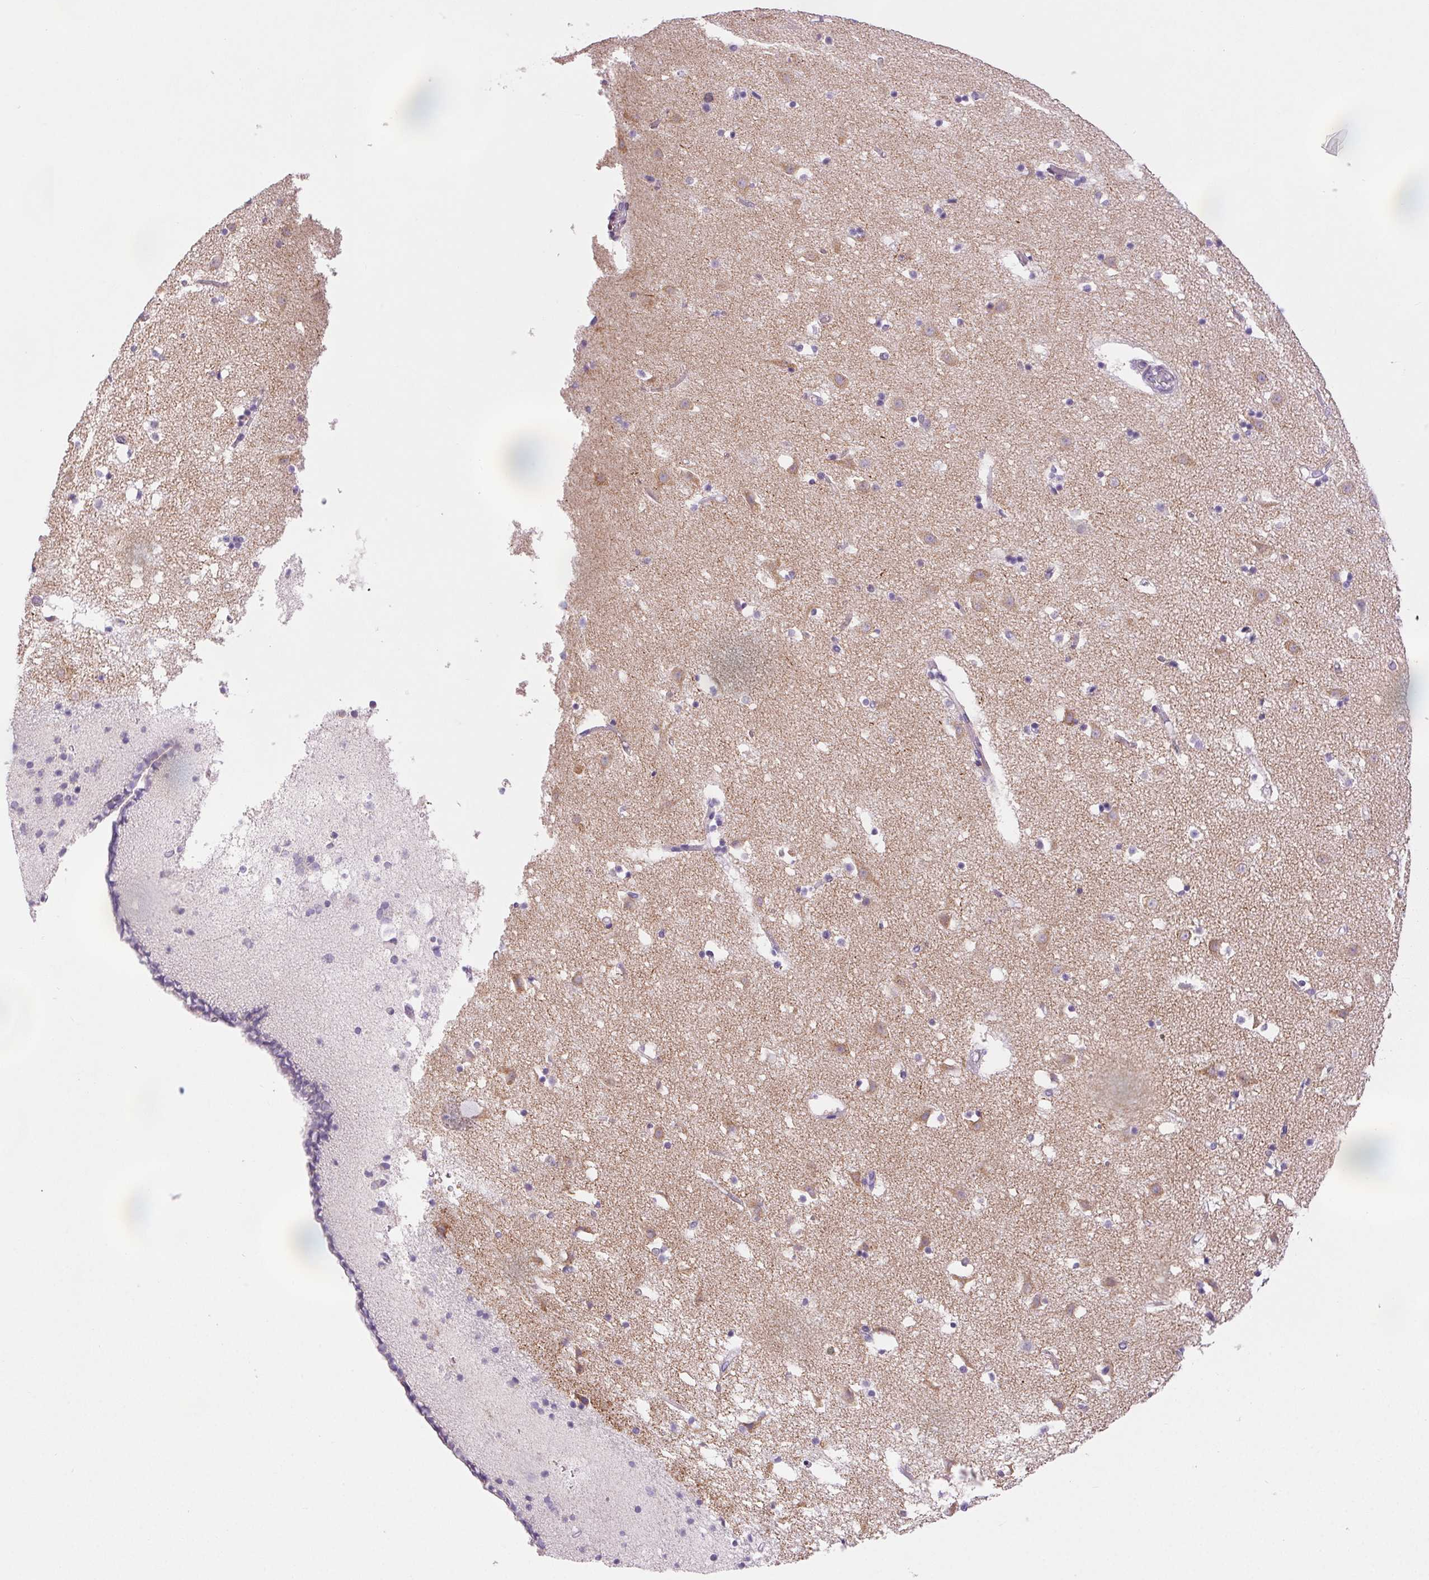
{"staining": {"intensity": "negative", "quantity": "none", "location": "none"}, "tissue": "caudate", "cell_type": "Glial cells", "image_type": "normal", "snomed": [{"axis": "morphology", "description": "Normal tissue, NOS"}, {"axis": "topography", "description": "Lateral ventricle wall"}], "caption": "A high-resolution micrograph shows immunohistochemistry (IHC) staining of unremarkable caudate, which displays no significant staining in glial cells.", "gene": "ARHGAP11B", "patient": {"sex": "female", "age": 42}}